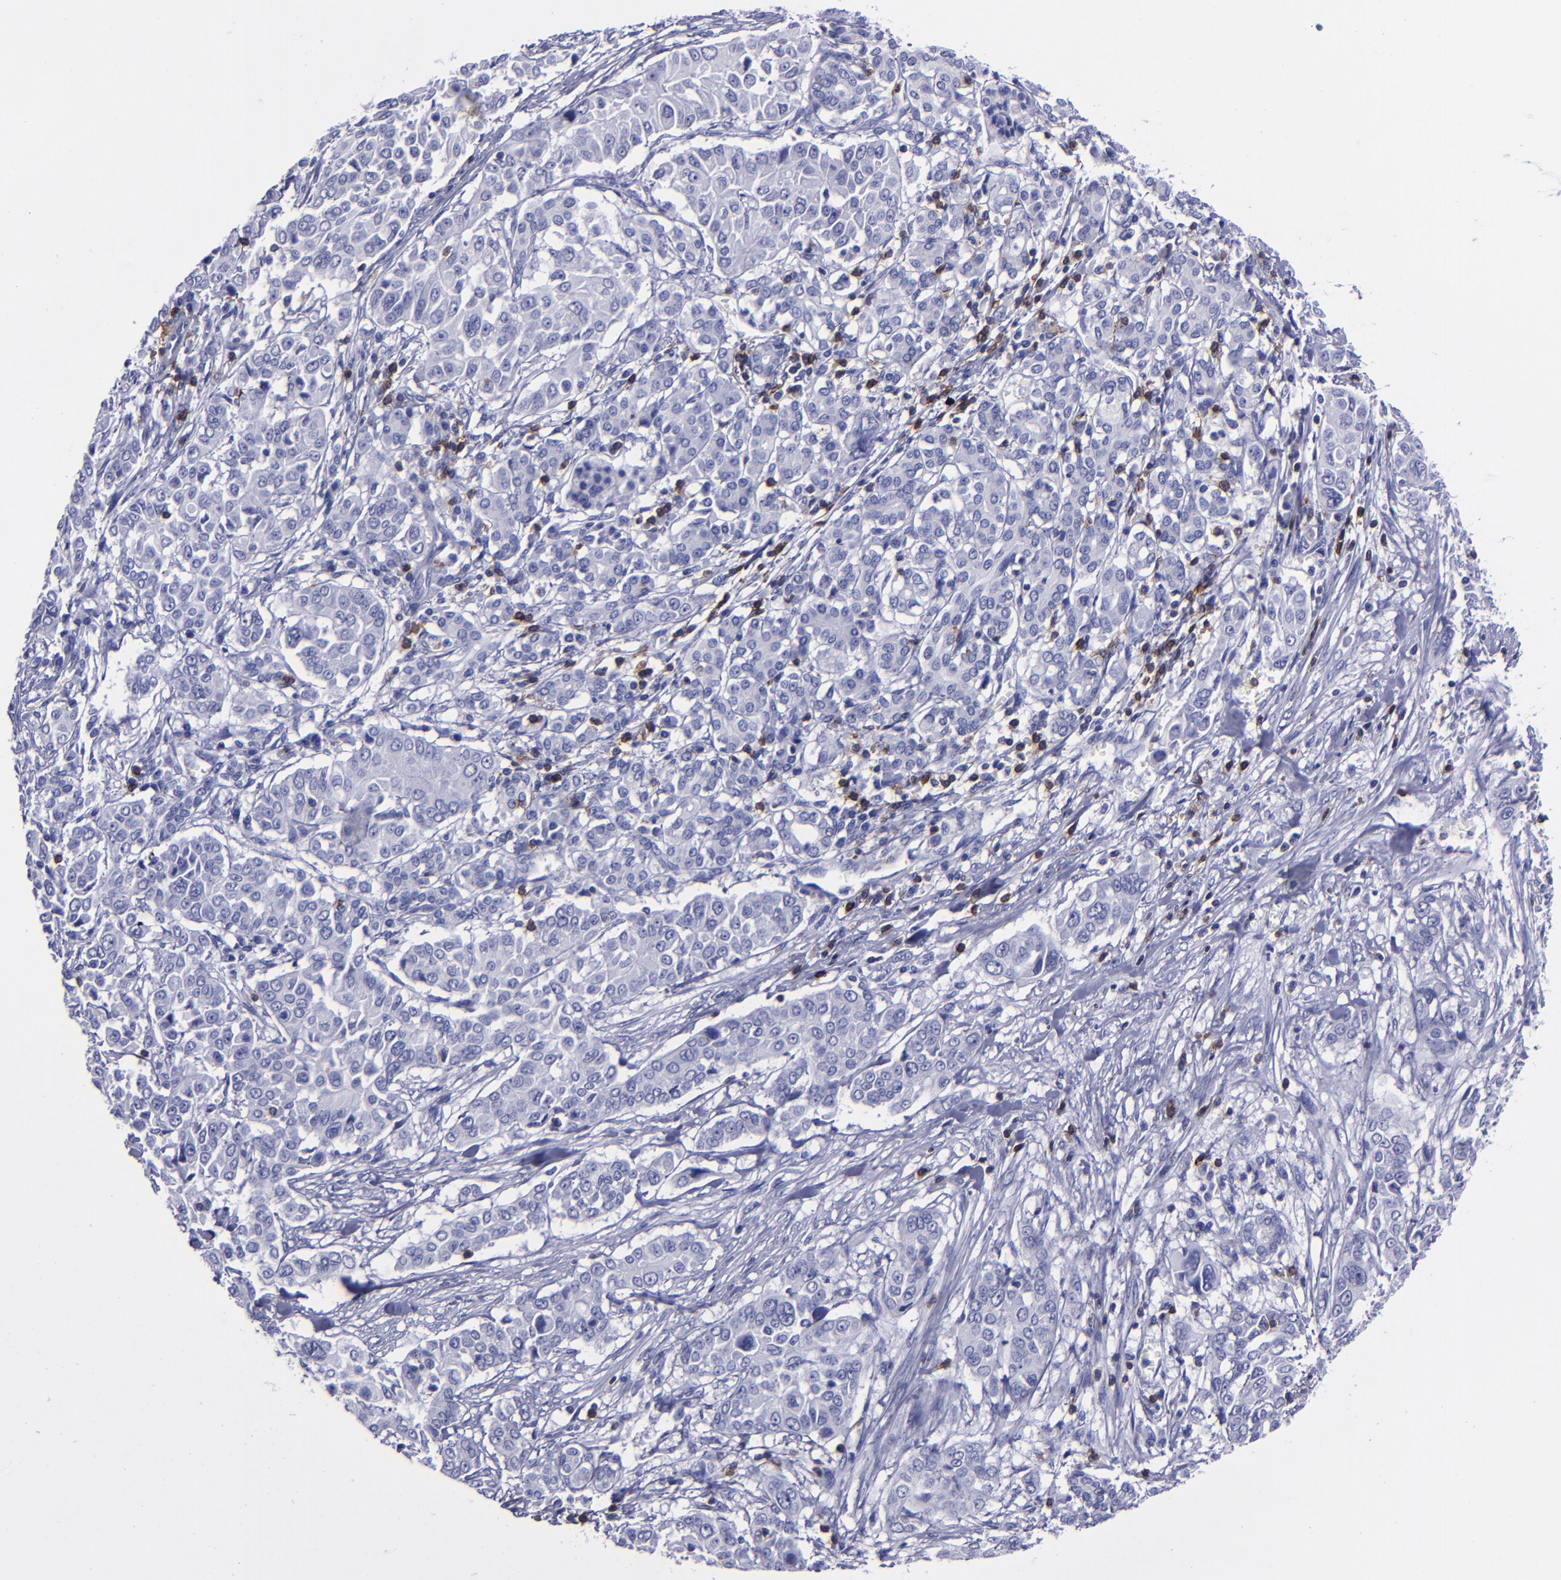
{"staining": {"intensity": "negative", "quantity": "none", "location": "none"}, "tissue": "pancreatic cancer", "cell_type": "Tumor cells", "image_type": "cancer", "snomed": [{"axis": "morphology", "description": "Adenocarcinoma, NOS"}, {"axis": "topography", "description": "Pancreas"}], "caption": "The photomicrograph reveals no staining of tumor cells in pancreatic cancer.", "gene": "CD6", "patient": {"sex": "female", "age": 52}}